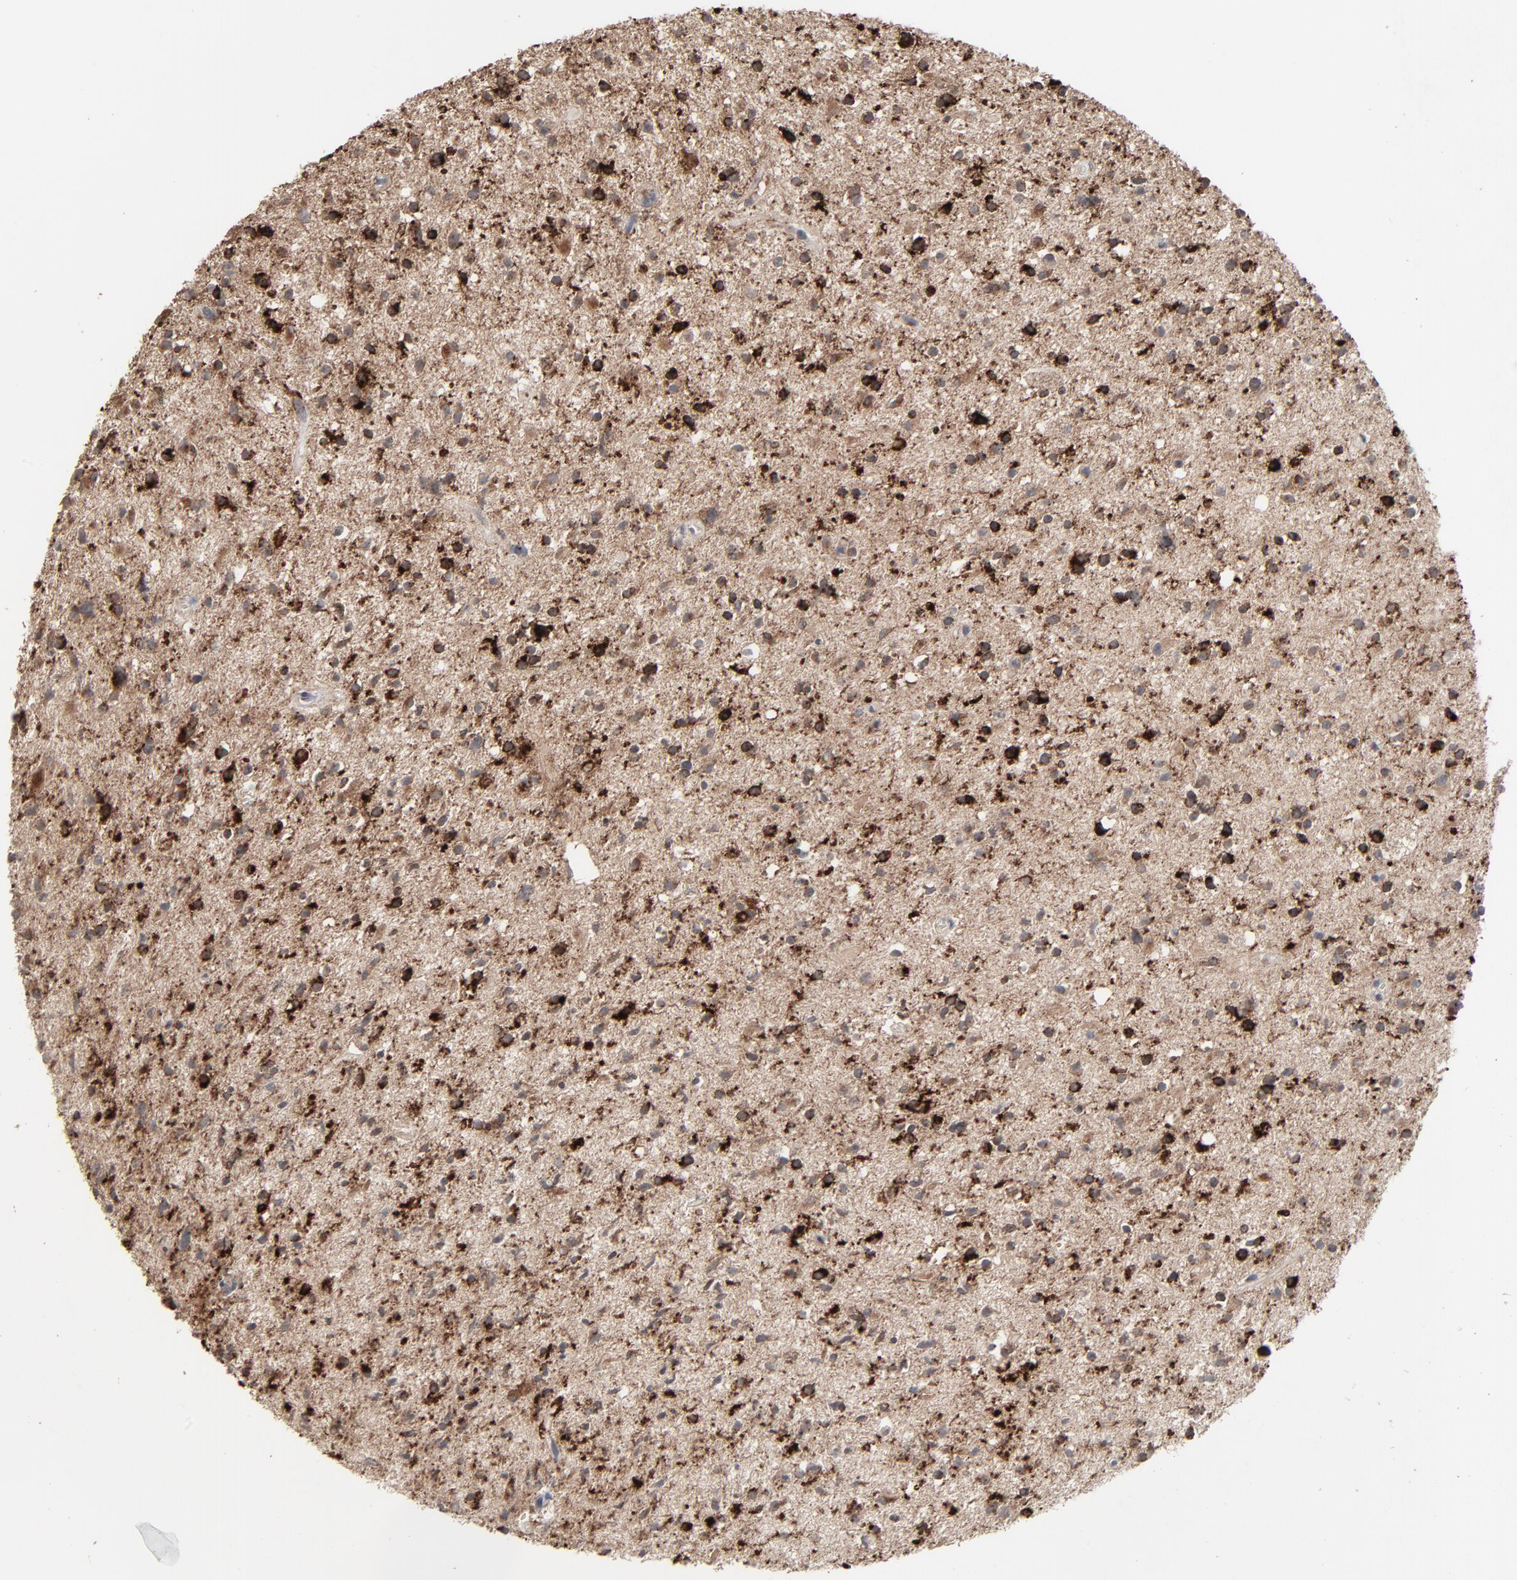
{"staining": {"intensity": "strong", "quantity": ">75%", "location": "cytoplasmic/membranous"}, "tissue": "glioma", "cell_type": "Tumor cells", "image_type": "cancer", "snomed": [{"axis": "morphology", "description": "Glioma, malignant, High grade"}, {"axis": "topography", "description": "Brain"}], "caption": "Brown immunohistochemical staining in malignant glioma (high-grade) demonstrates strong cytoplasmic/membranous expression in about >75% of tumor cells. The staining was performed using DAB, with brown indicating positive protein expression. Nuclei are stained blue with hematoxylin.", "gene": "JAM3", "patient": {"sex": "male", "age": 33}}